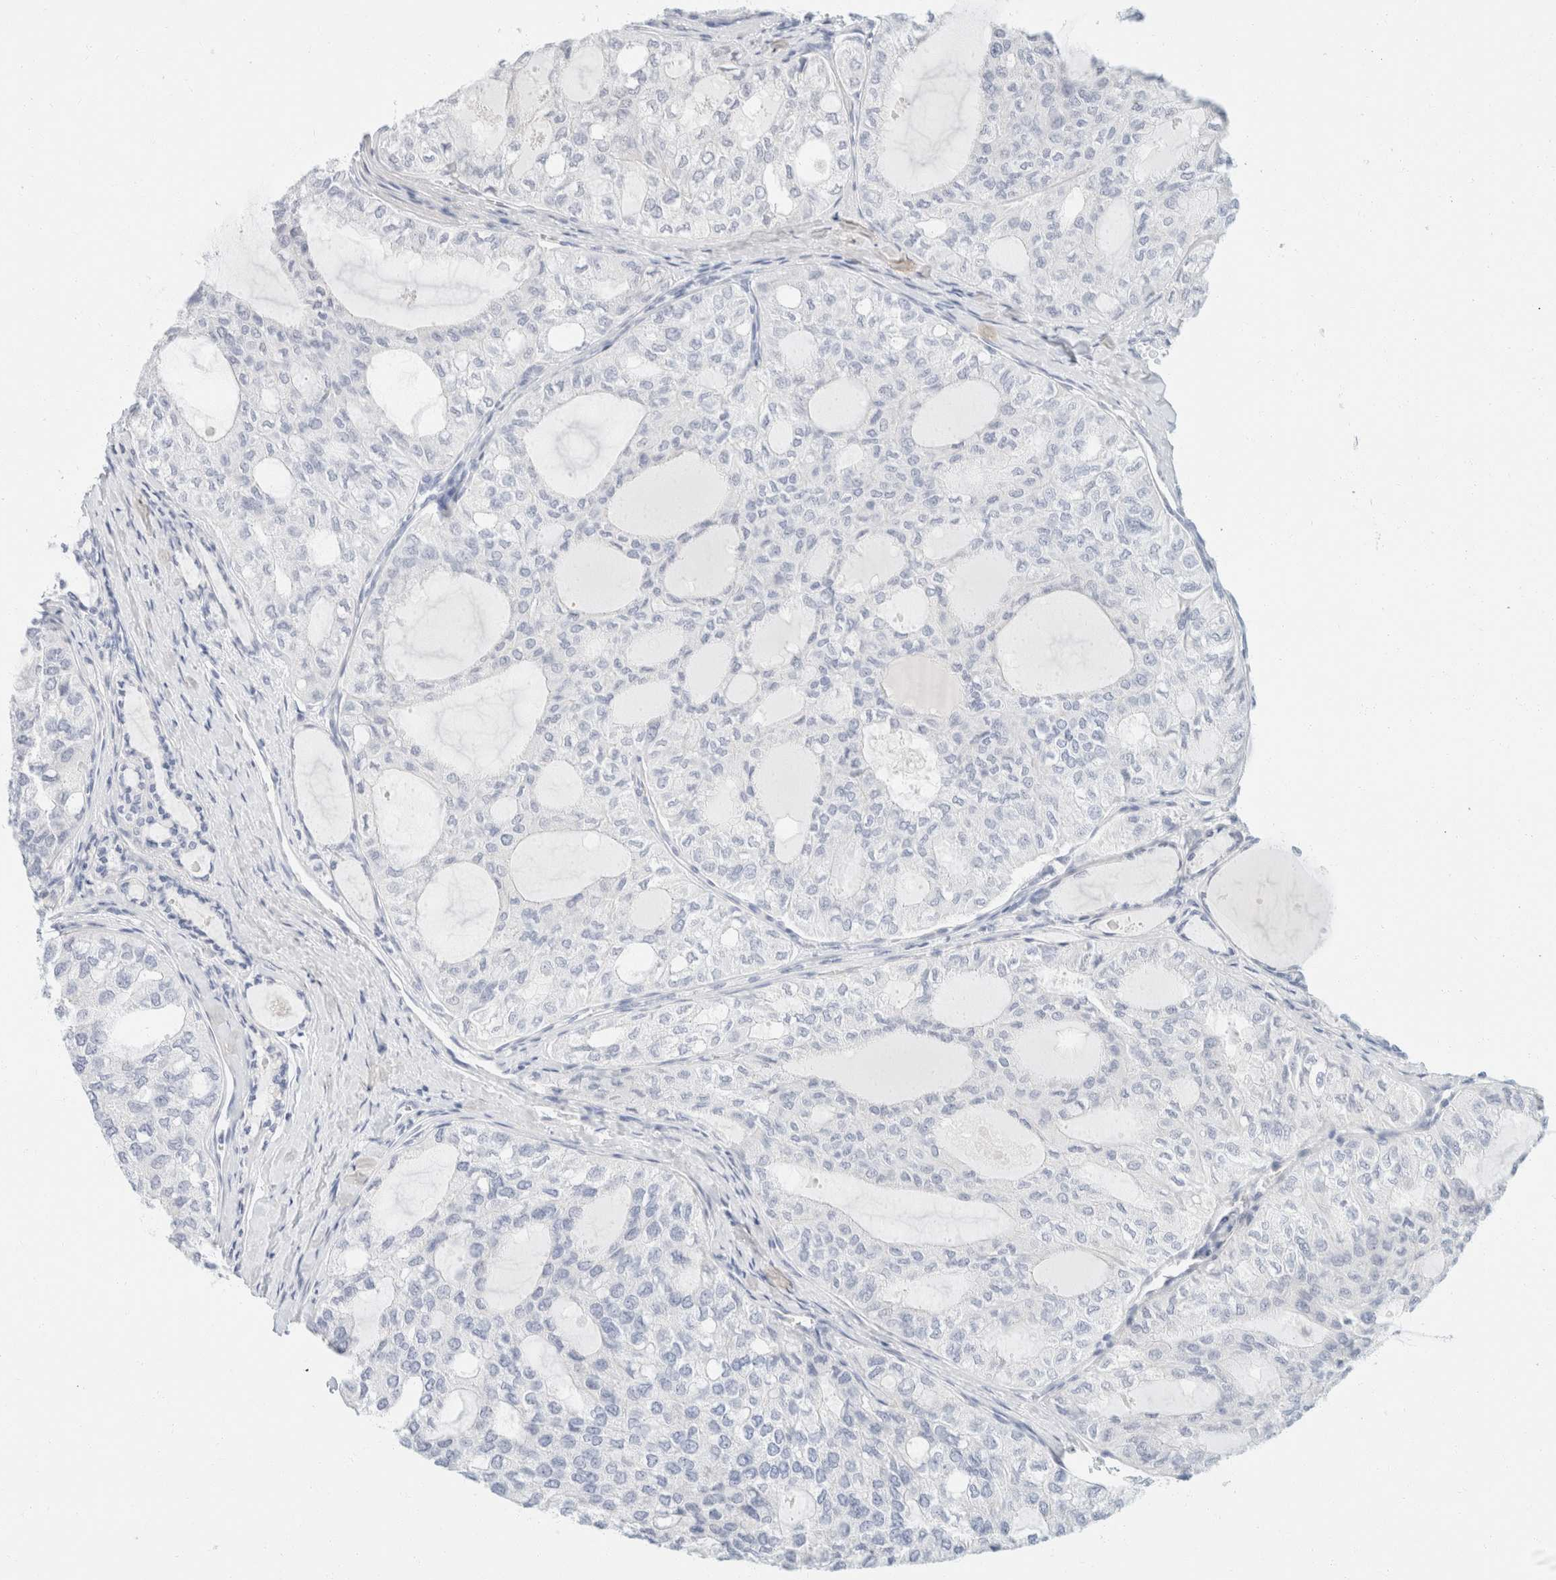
{"staining": {"intensity": "negative", "quantity": "none", "location": "none"}, "tissue": "thyroid cancer", "cell_type": "Tumor cells", "image_type": "cancer", "snomed": [{"axis": "morphology", "description": "Follicular adenoma carcinoma, NOS"}, {"axis": "topography", "description": "Thyroid gland"}], "caption": "Immunohistochemical staining of human thyroid follicular adenoma carcinoma reveals no significant staining in tumor cells.", "gene": "KRT20", "patient": {"sex": "male", "age": 75}}